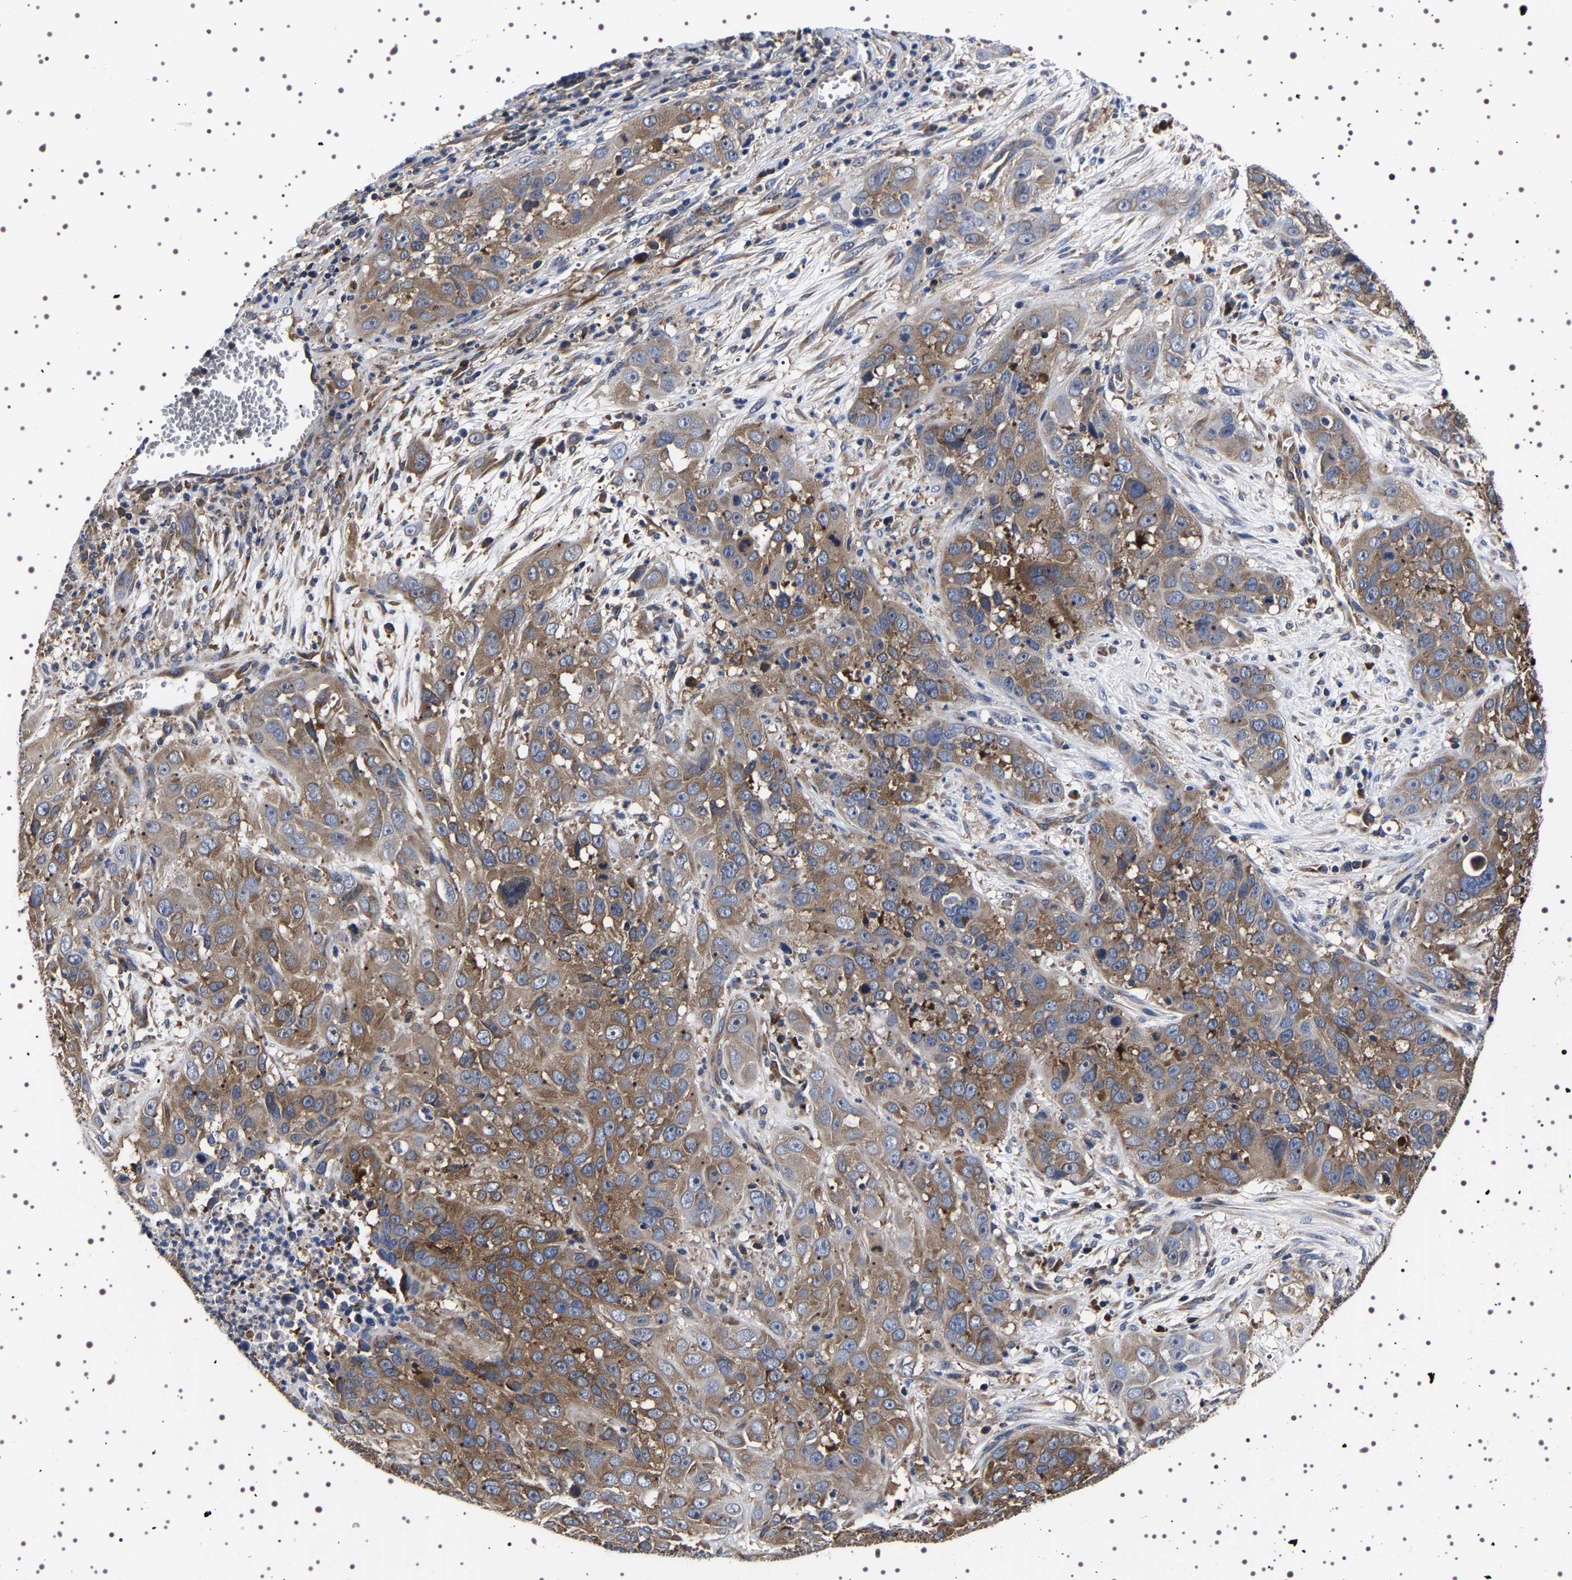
{"staining": {"intensity": "moderate", "quantity": ">75%", "location": "cytoplasmic/membranous"}, "tissue": "cervical cancer", "cell_type": "Tumor cells", "image_type": "cancer", "snomed": [{"axis": "morphology", "description": "Squamous cell carcinoma, NOS"}, {"axis": "topography", "description": "Cervix"}], "caption": "DAB (3,3'-diaminobenzidine) immunohistochemical staining of cervical cancer (squamous cell carcinoma) reveals moderate cytoplasmic/membranous protein staining in about >75% of tumor cells.", "gene": "DARS1", "patient": {"sex": "female", "age": 32}}